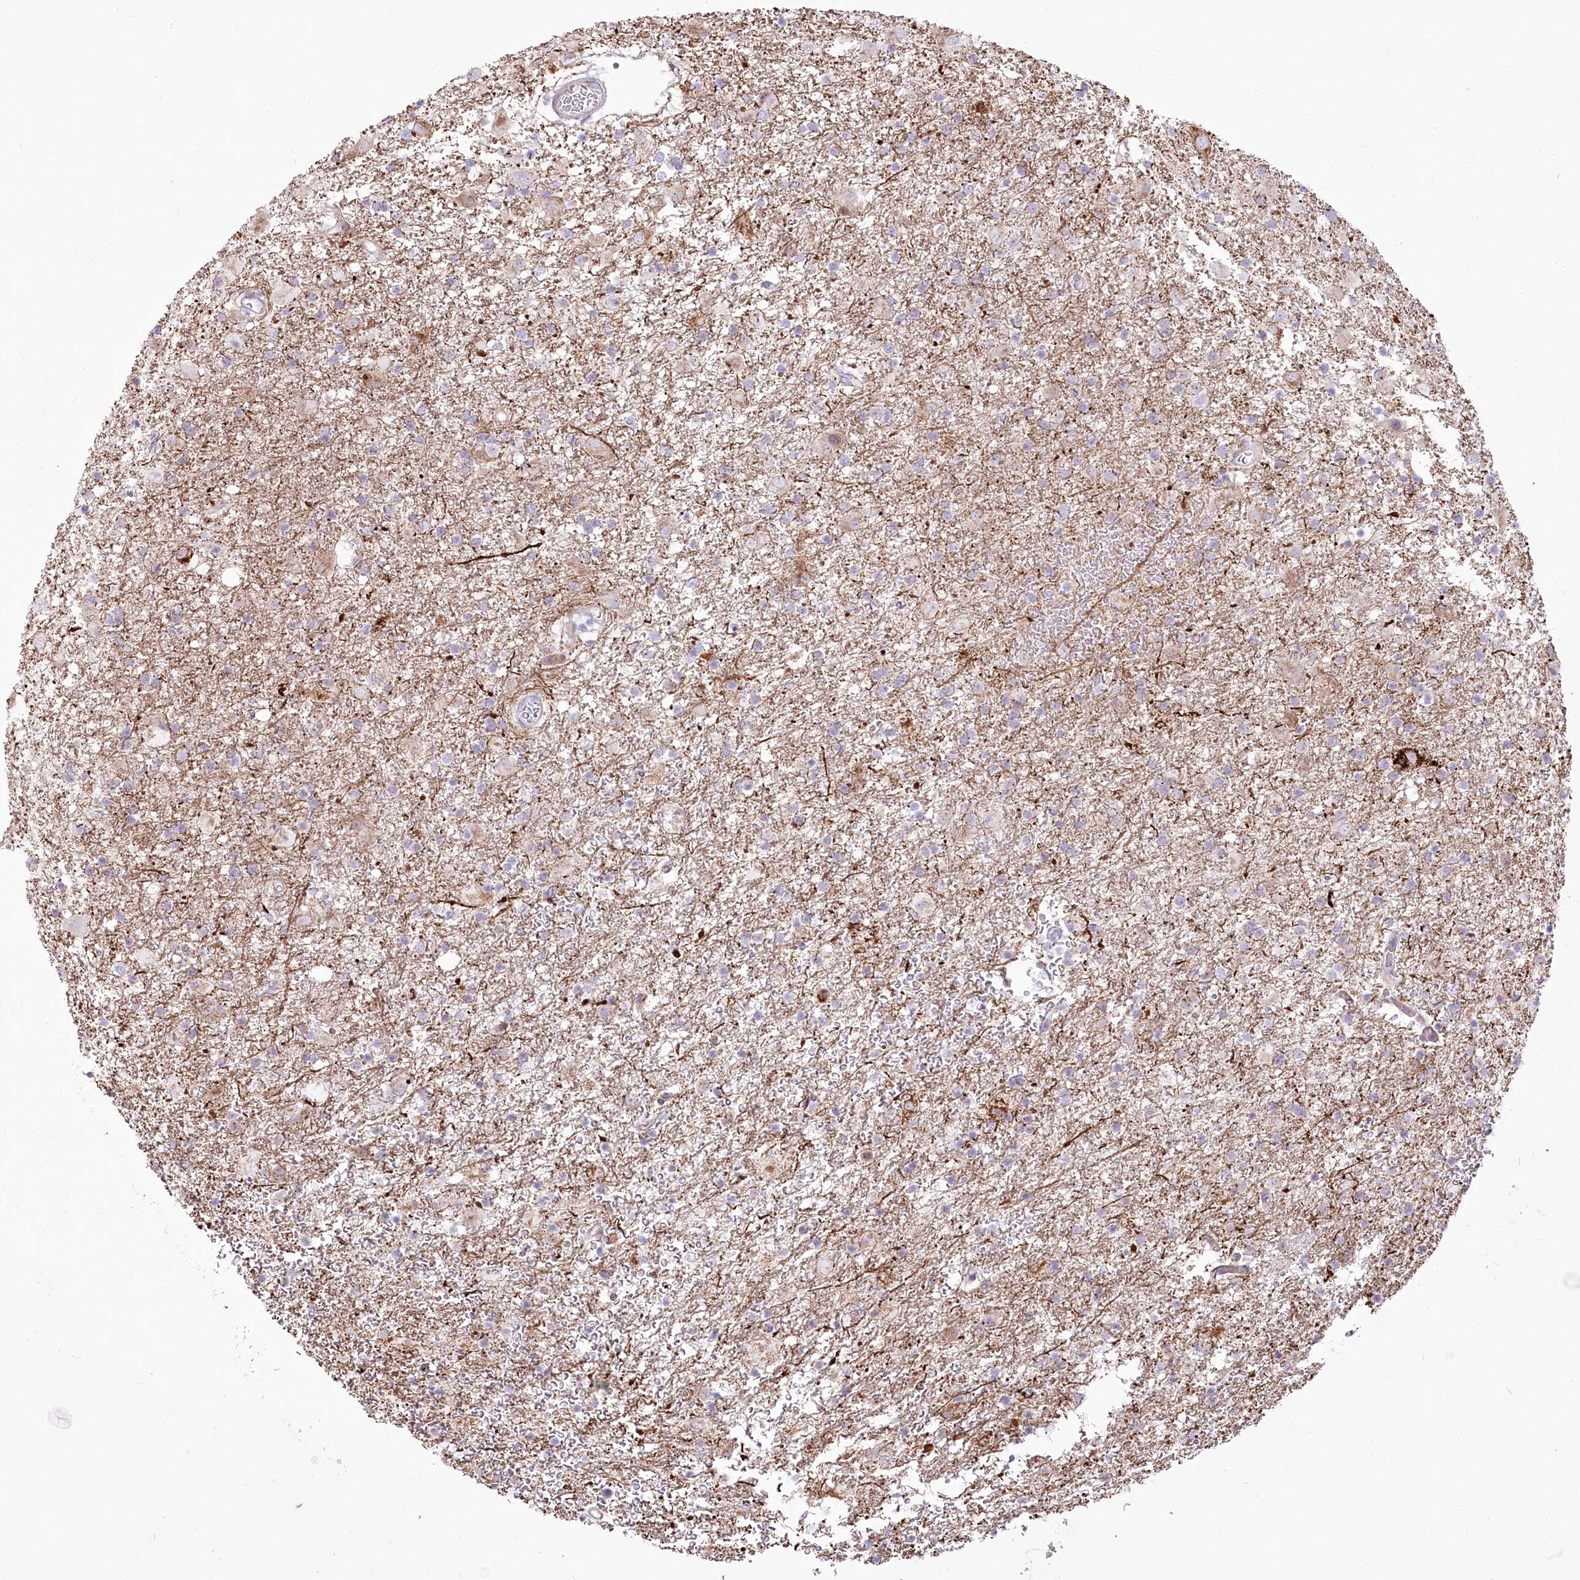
{"staining": {"intensity": "negative", "quantity": "none", "location": "none"}, "tissue": "glioma", "cell_type": "Tumor cells", "image_type": "cancer", "snomed": [{"axis": "morphology", "description": "Glioma, malignant, Low grade"}, {"axis": "topography", "description": "Brain"}], "caption": "Human malignant glioma (low-grade) stained for a protein using immunohistochemistry displays no staining in tumor cells.", "gene": "CEP164", "patient": {"sex": "male", "age": 65}}